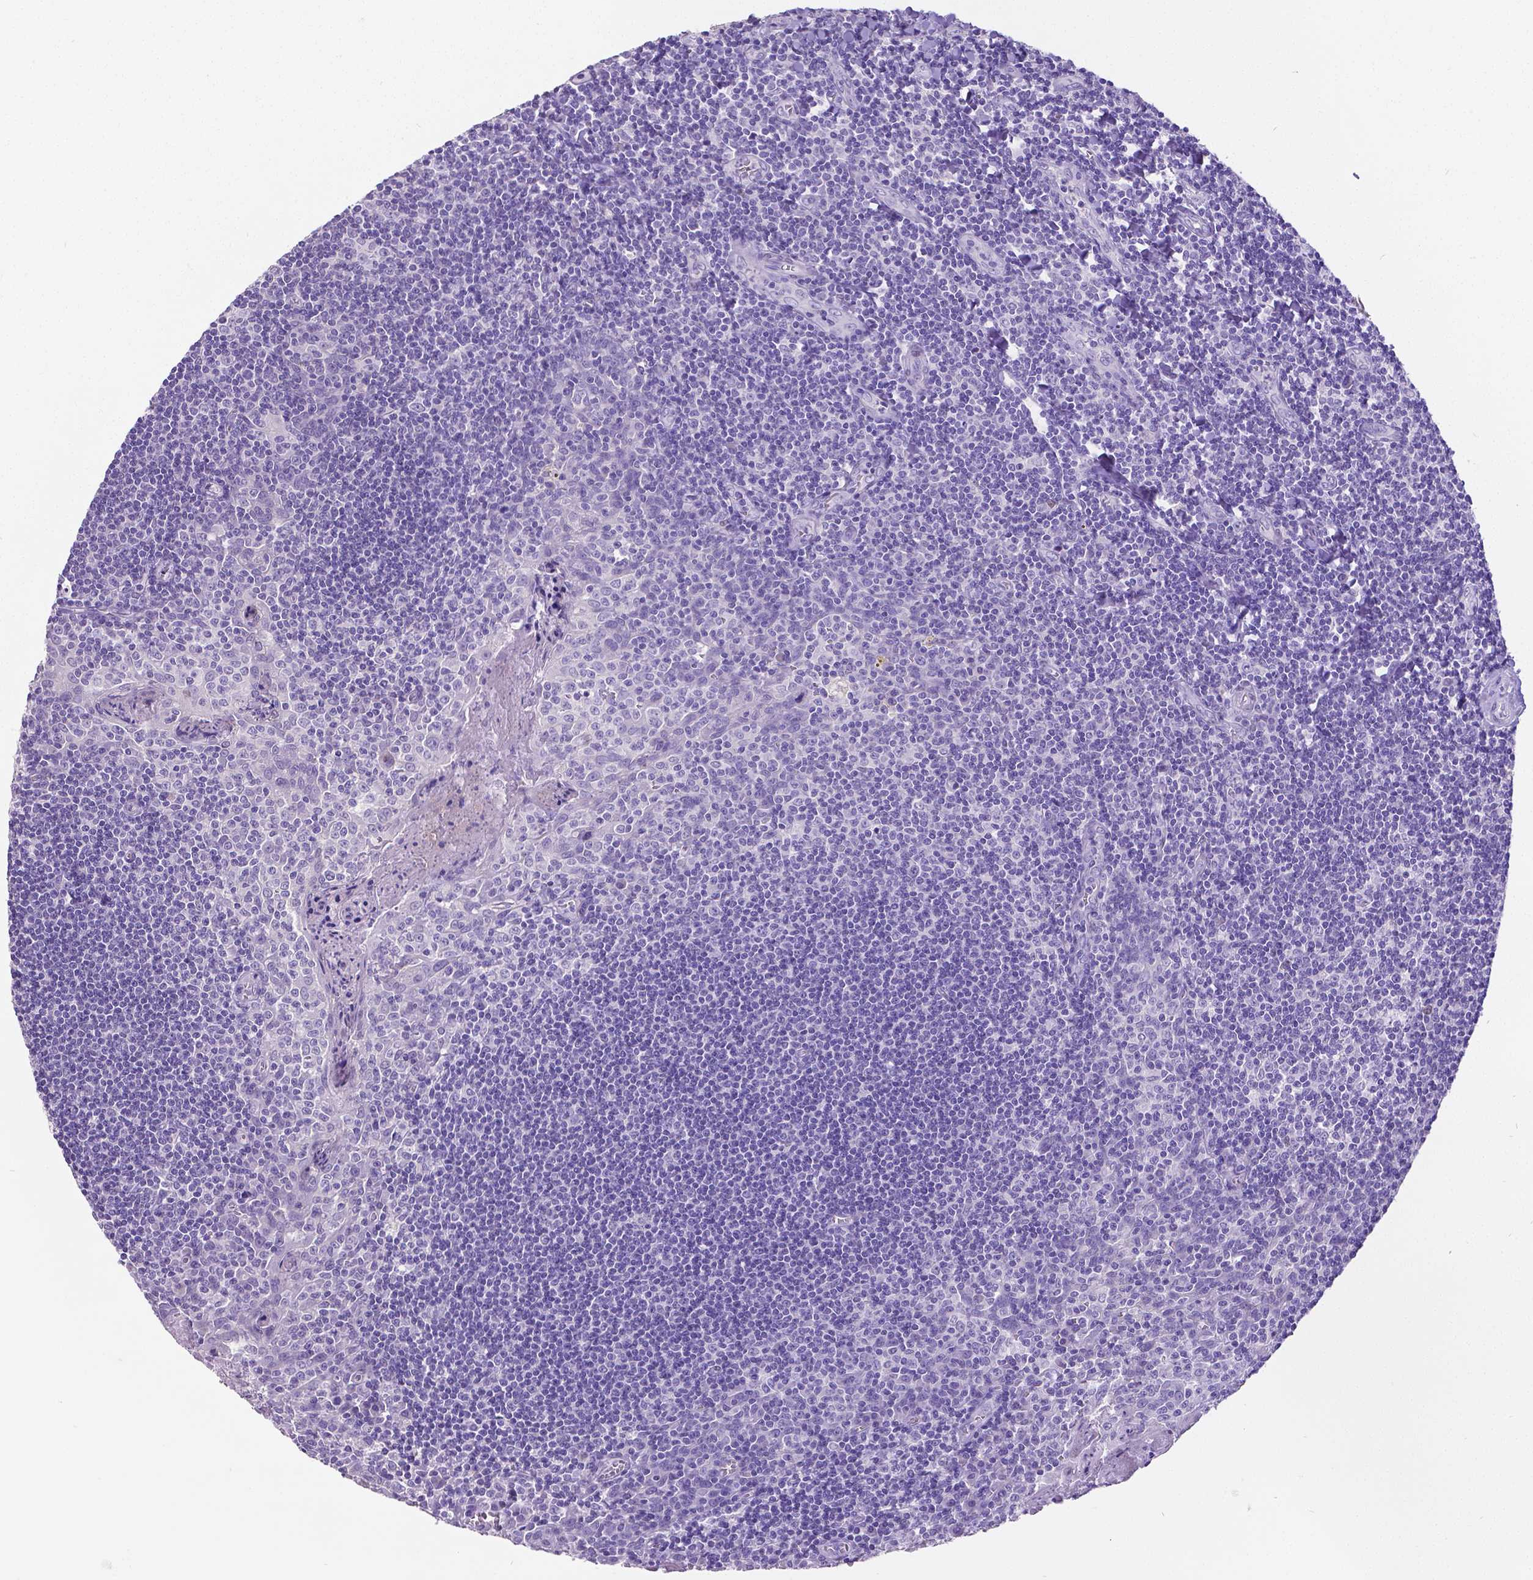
{"staining": {"intensity": "negative", "quantity": "none", "location": "none"}, "tissue": "tonsil", "cell_type": "Germinal center cells", "image_type": "normal", "snomed": [{"axis": "morphology", "description": "Normal tissue, NOS"}, {"axis": "morphology", "description": "Inflammation, NOS"}, {"axis": "topography", "description": "Tonsil"}], "caption": "IHC of unremarkable human tonsil exhibits no positivity in germinal center cells.", "gene": "SATB2", "patient": {"sex": "female", "age": 31}}